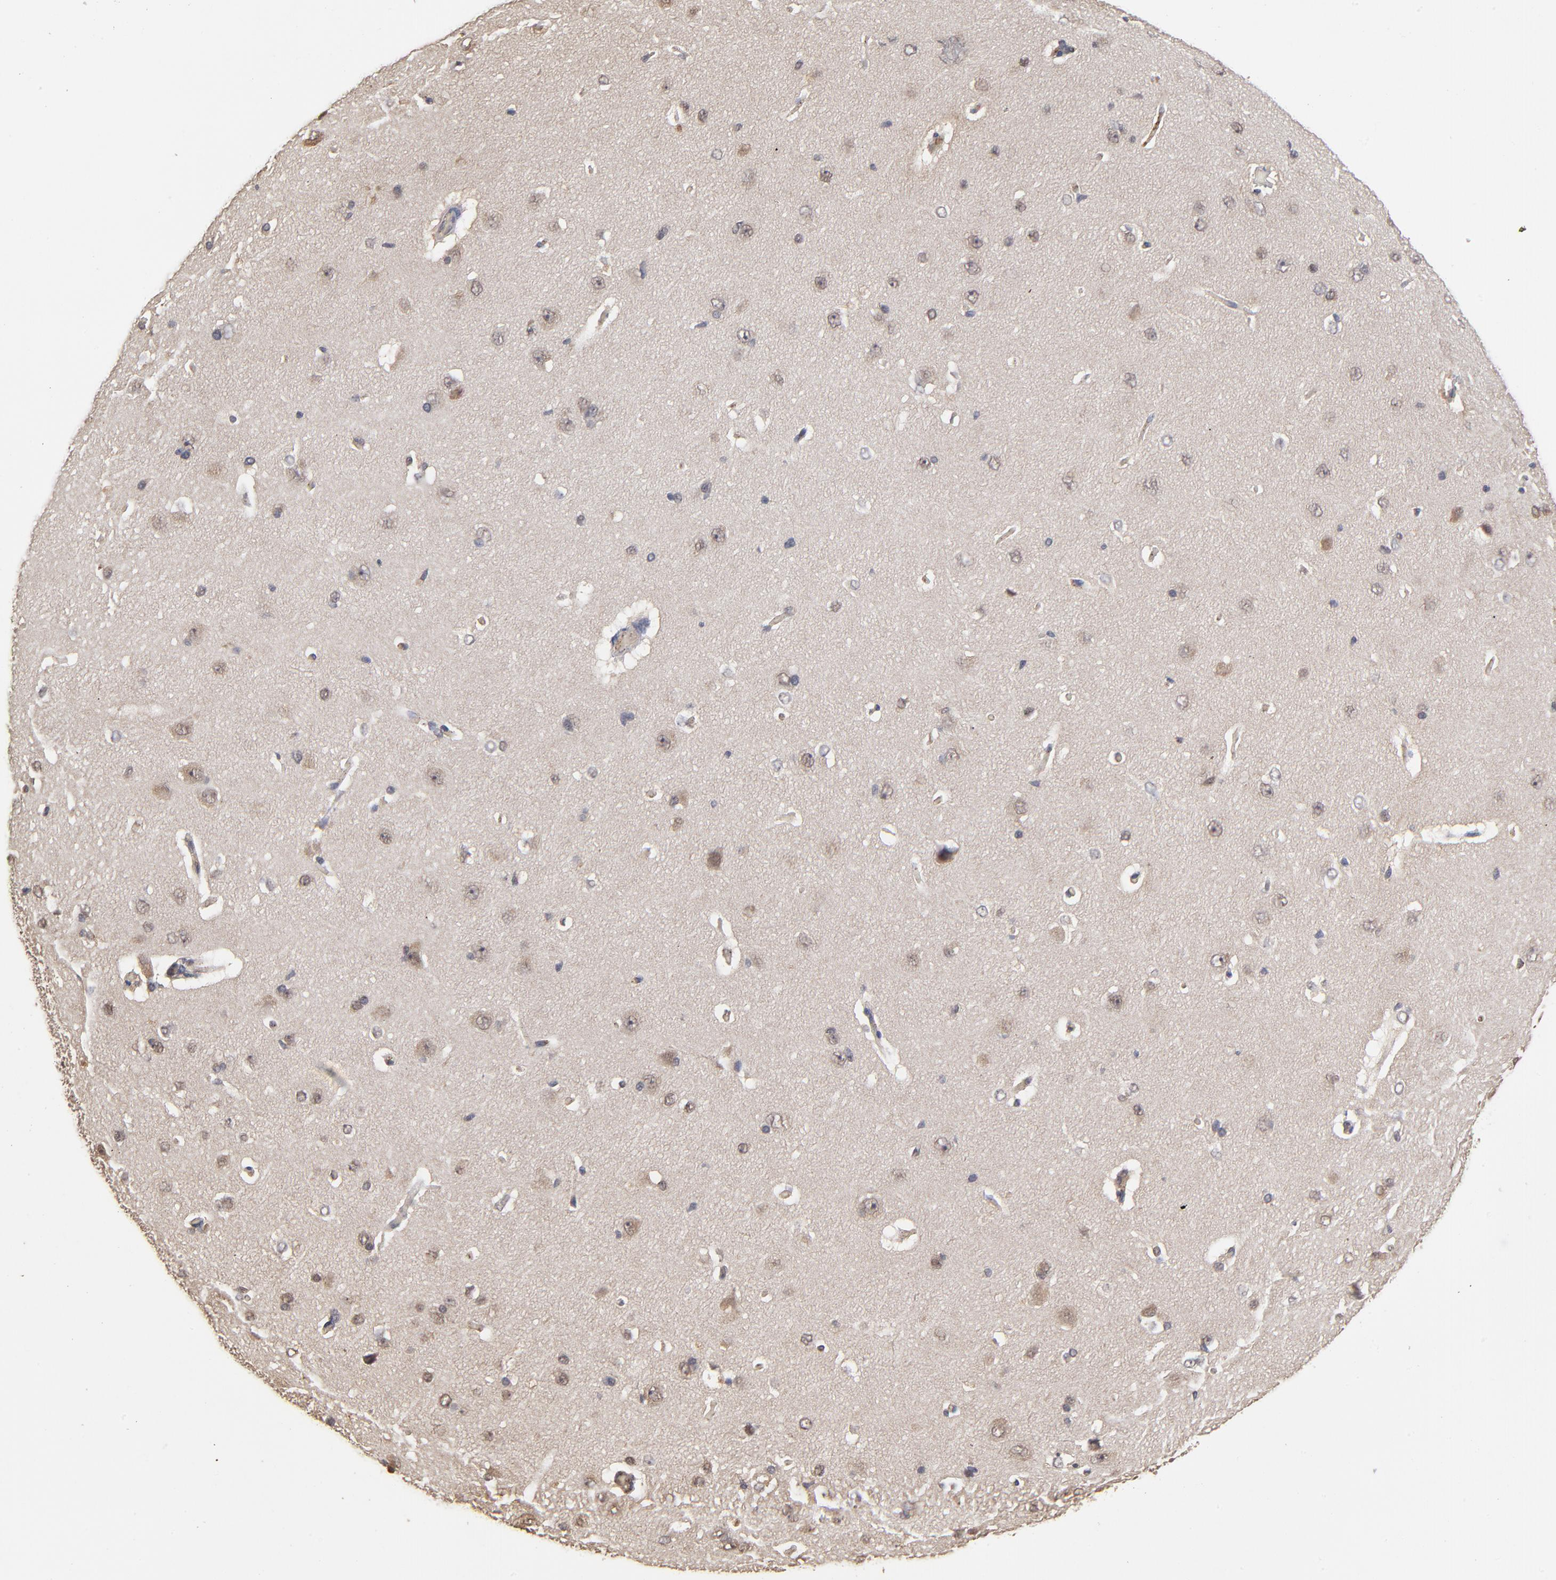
{"staining": {"intensity": "strong", "quantity": "25%-75%", "location": "cytoplasmic/membranous"}, "tissue": "cerebral cortex", "cell_type": "Endothelial cells", "image_type": "normal", "snomed": [{"axis": "morphology", "description": "Normal tissue, NOS"}, {"axis": "topography", "description": "Cerebral cortex"}], "caption": "Strong cytoplasmic/membranous positivity for a protein is identified in approximately 25%-75% of endothelial cells of benign cerebral cortex using immunohistochemistry.", "gene": "ASB8", "patient": {"sex": "female", "age": 45}}